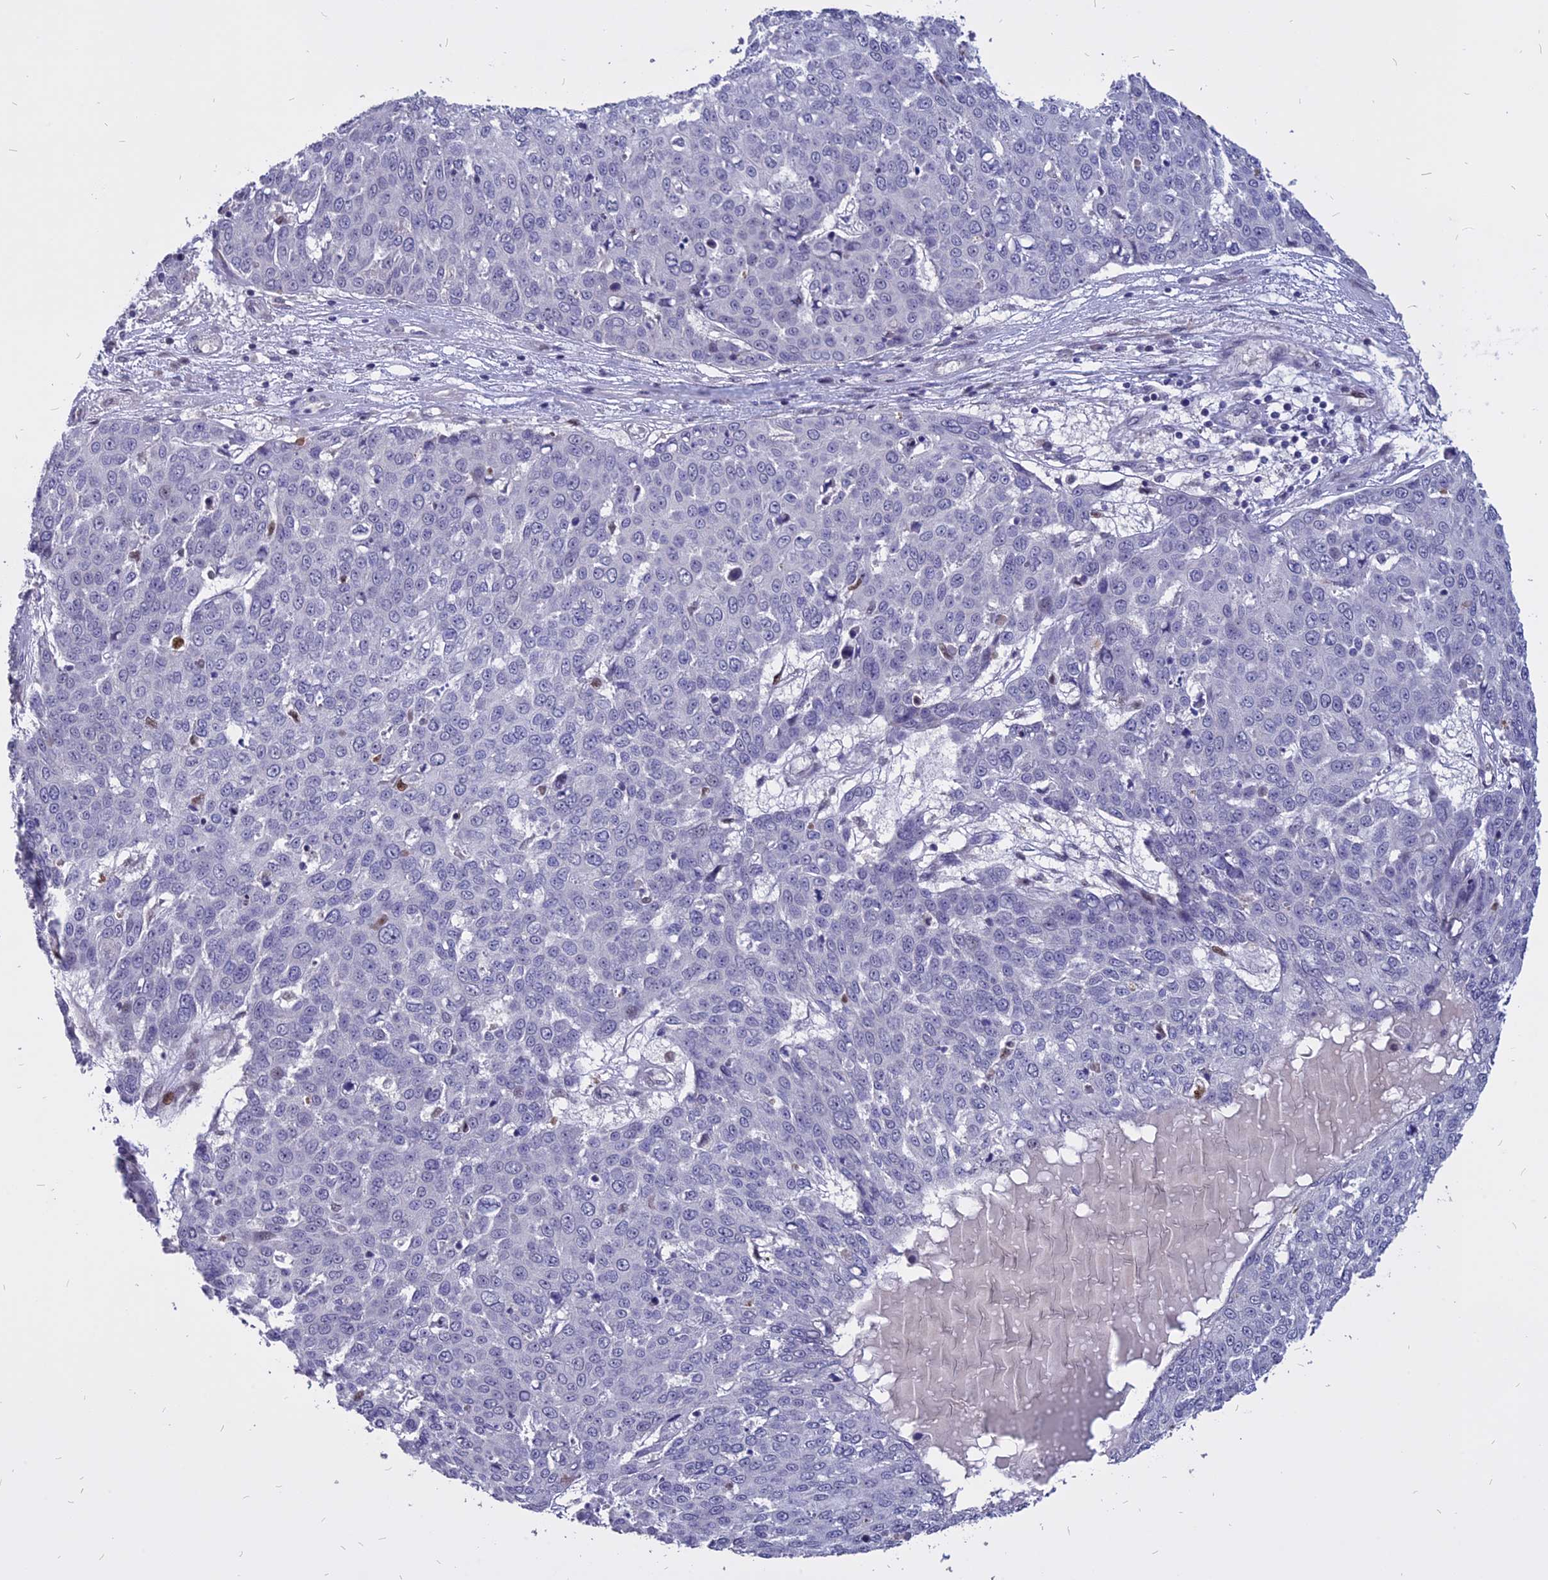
{"staining": {"intensity": "negative", "quantity": "none", "location": "none"}, "tissue": "skin cancer", "cell_type": "Tumor cells", "image_type": "cancer", "snomed": [{"axis": "morphology", "description": "Squamous cell carcinoma, NOS"}, {"axis": "topography", "description": "Skin"}], "caption": "This histopathology image is of skin cancer stained with immunohistochemistry (IHC) to label a protein in brown with the nuclei are counter-stained blue. There is no positivity in tumor cells.", "gene": "TMEM263", "patient": {"sex": "male", "age": 71}}